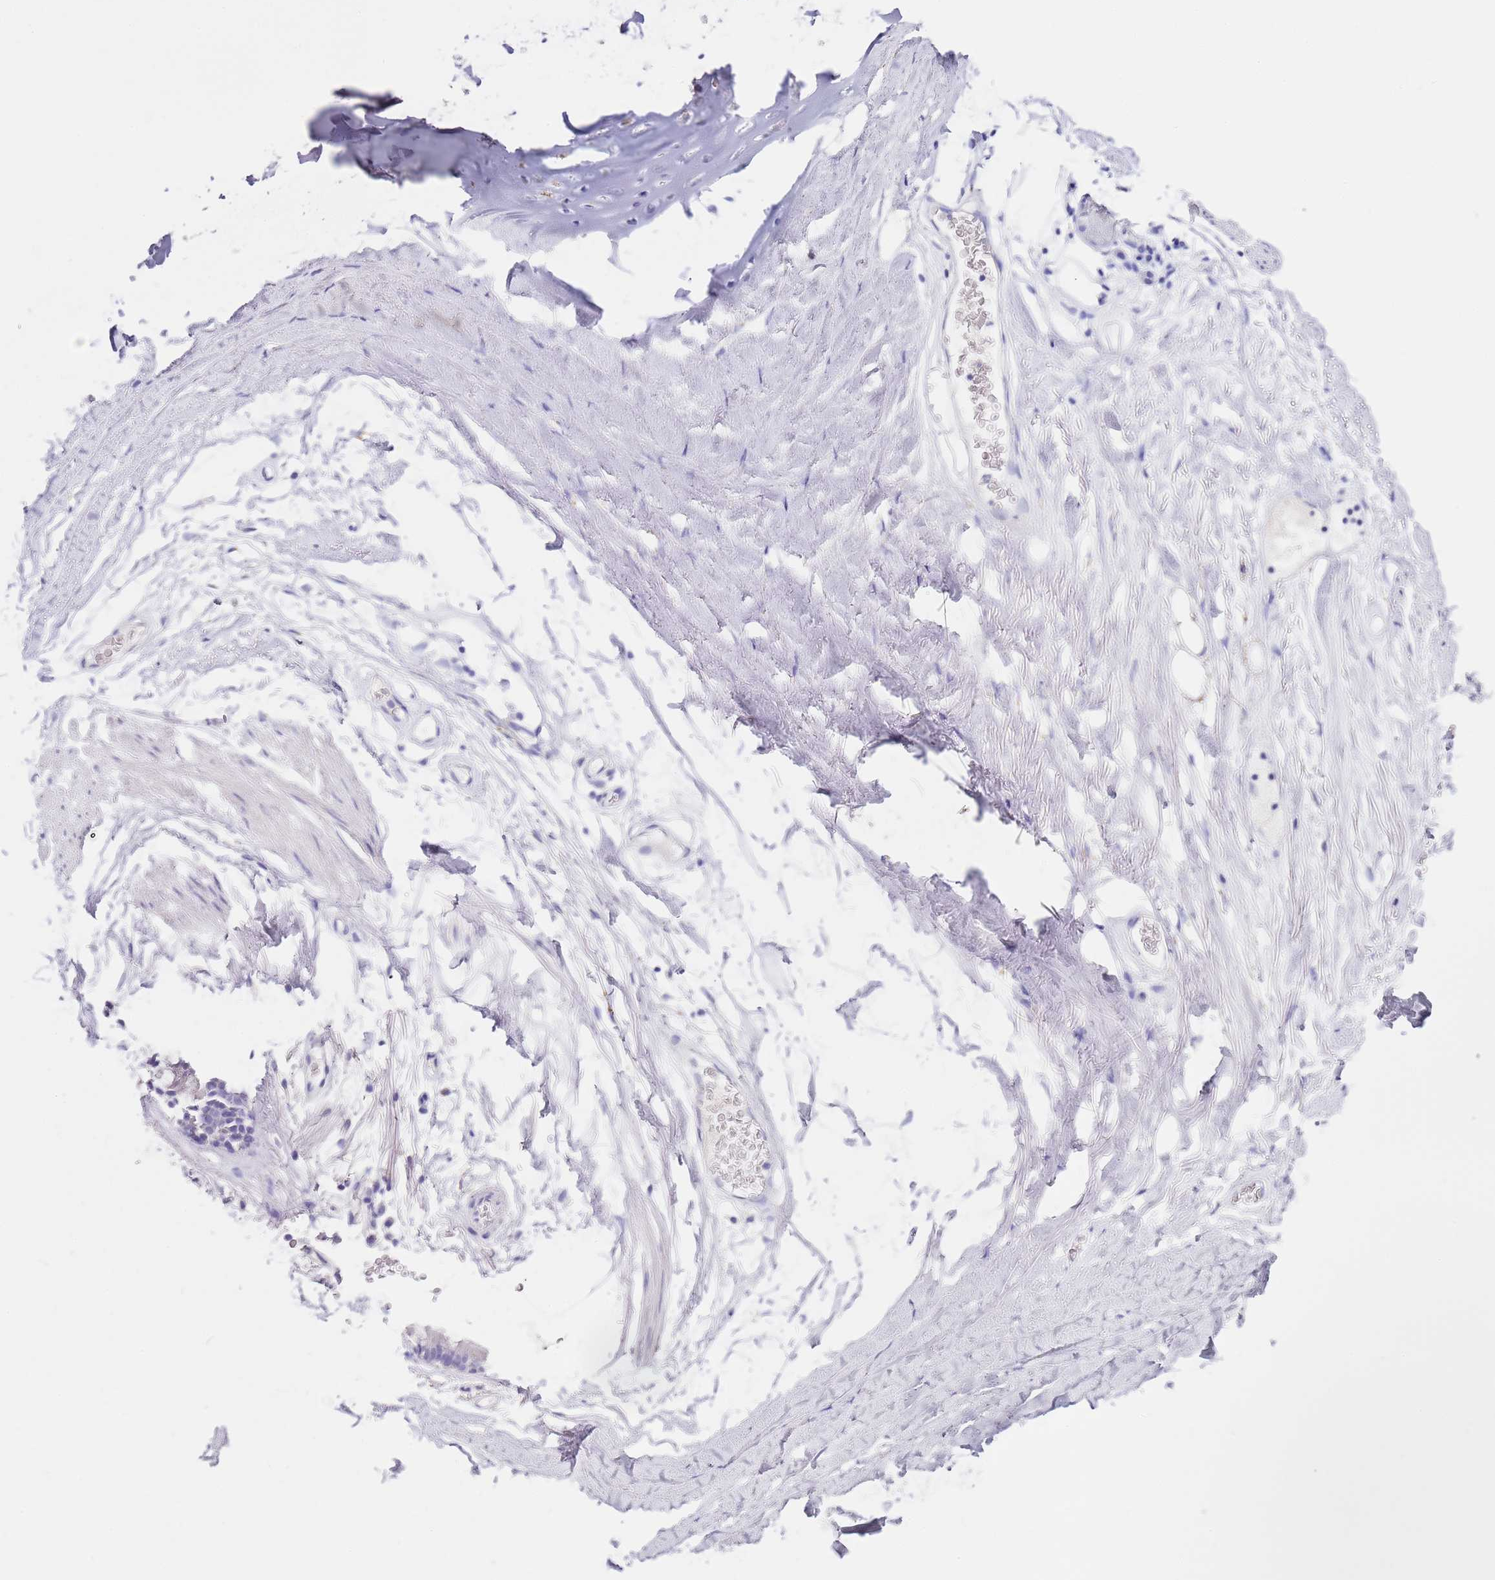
{"staining": {"intensity": "negative", "quantity": "none", "location": "none"}, "tissue": "adipose tissue", "cell_type": "Adipocytes", "image_type": "normal", "snomed": [{"axis": "morphology", "description": "Normal tissue, NOS"}, {"axis": "topography", "description": "Lymph node"}, {"axis": "topography", "description": "Bronchus"}], "caption": "High magnification brightfield microscopy of unremarkable adipose tissue stained with DAB (brown) and counterstained with hematoxylin (blue): adipocytes show no significant staining. Nuclei are stained in blue.", "gene": "PTBP2", "patient": {"sex": "male", "age": 63}}